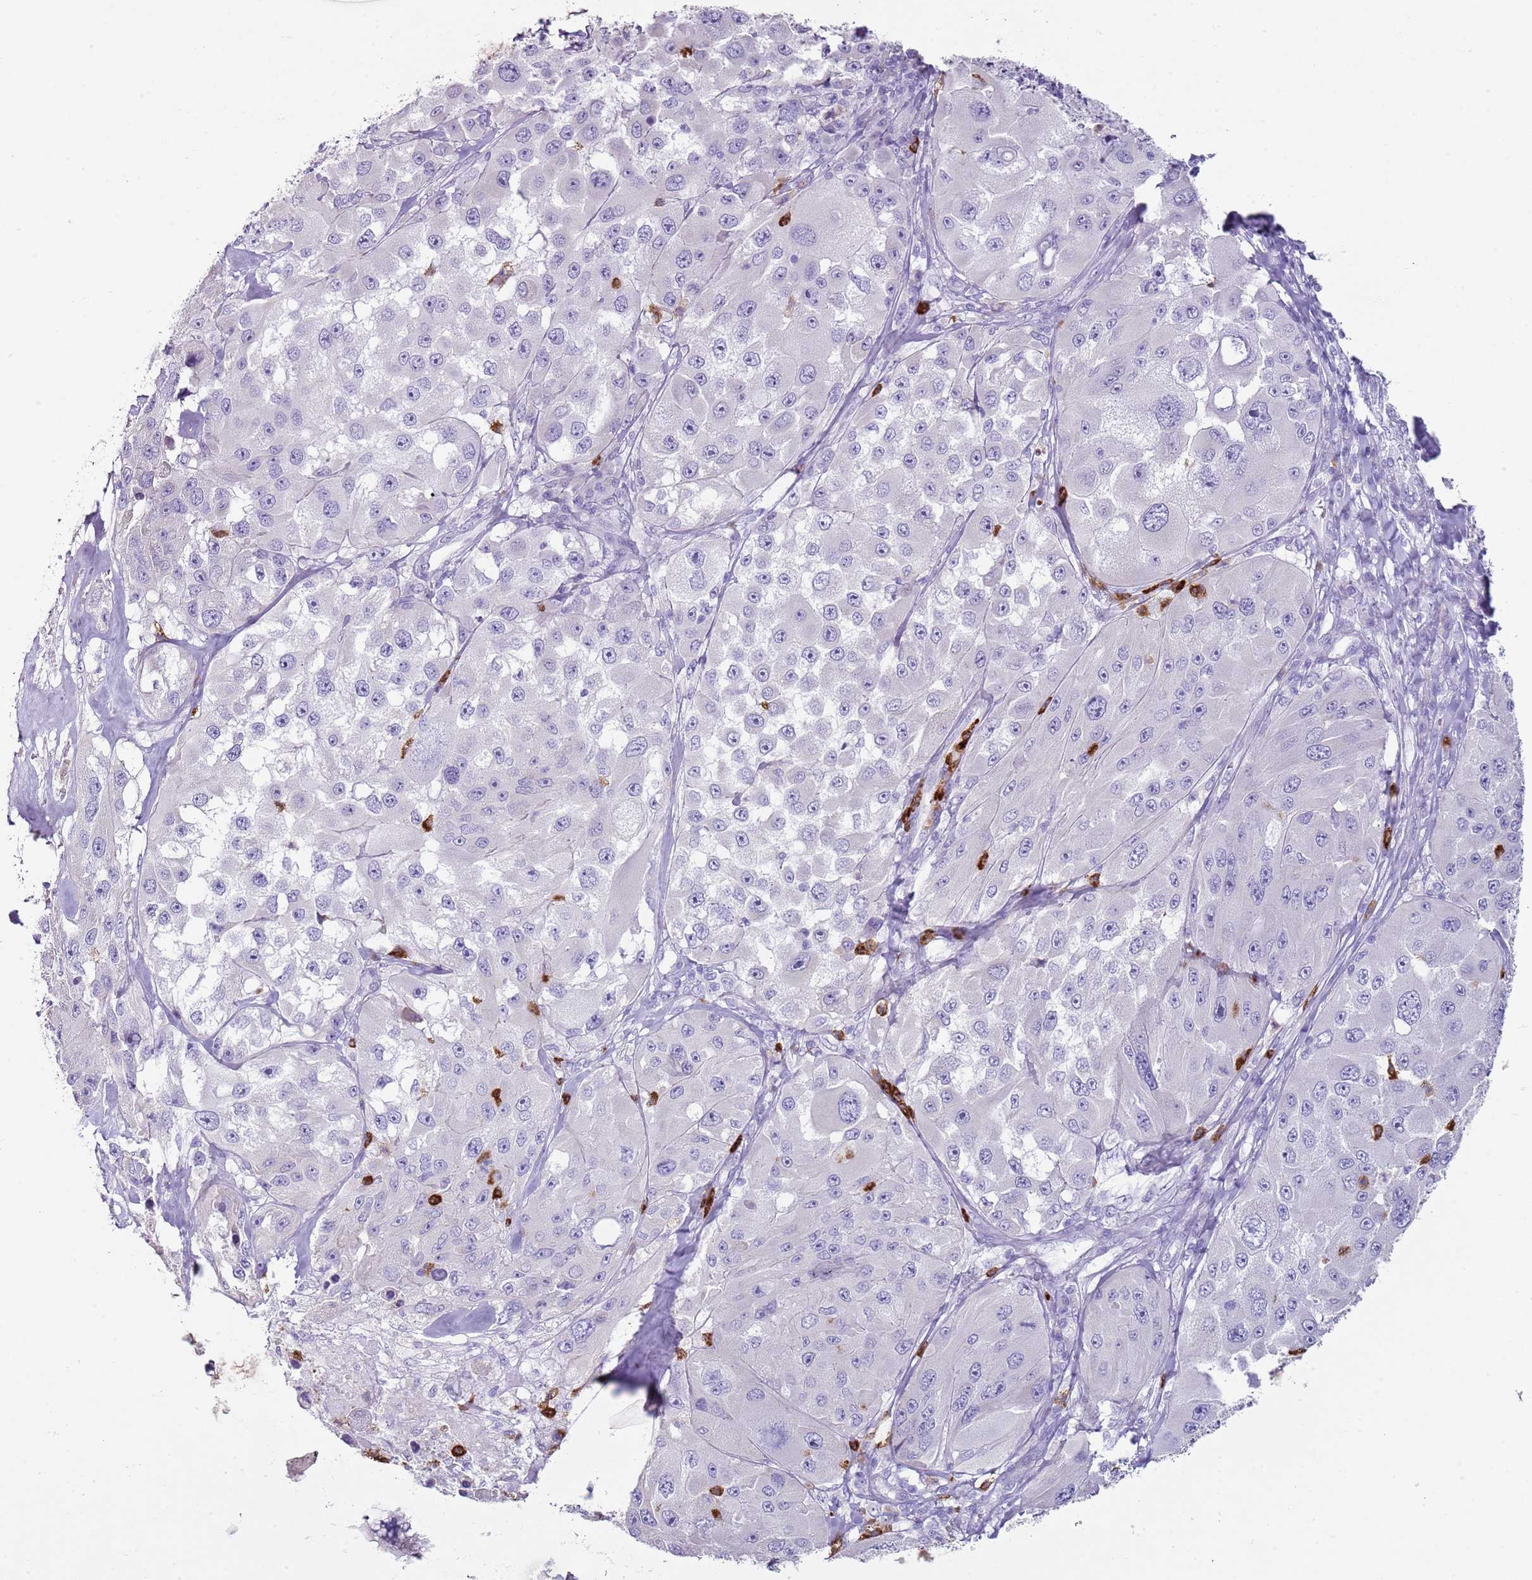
{"staining": {"intensity": "negative", "quantity": "none", "location": "none"}, "tissue": "melanoma", "cell_type": "Tumor cells", "image_type": "cancer", "snomed": [{"axis": "morphology", "description": "Malignant melanoma, Metastatic site"}, {"axis": "topography", "description": "Lymph node"}], "caption": "A high-resolution histopathology image shows immunohistochemistry (IHC) staining of malignant melanoma (metastatic site), which displays no significant staining in tumor cells.", "gene": "CD177", "patient": {"sex": "male", "age": 62}}